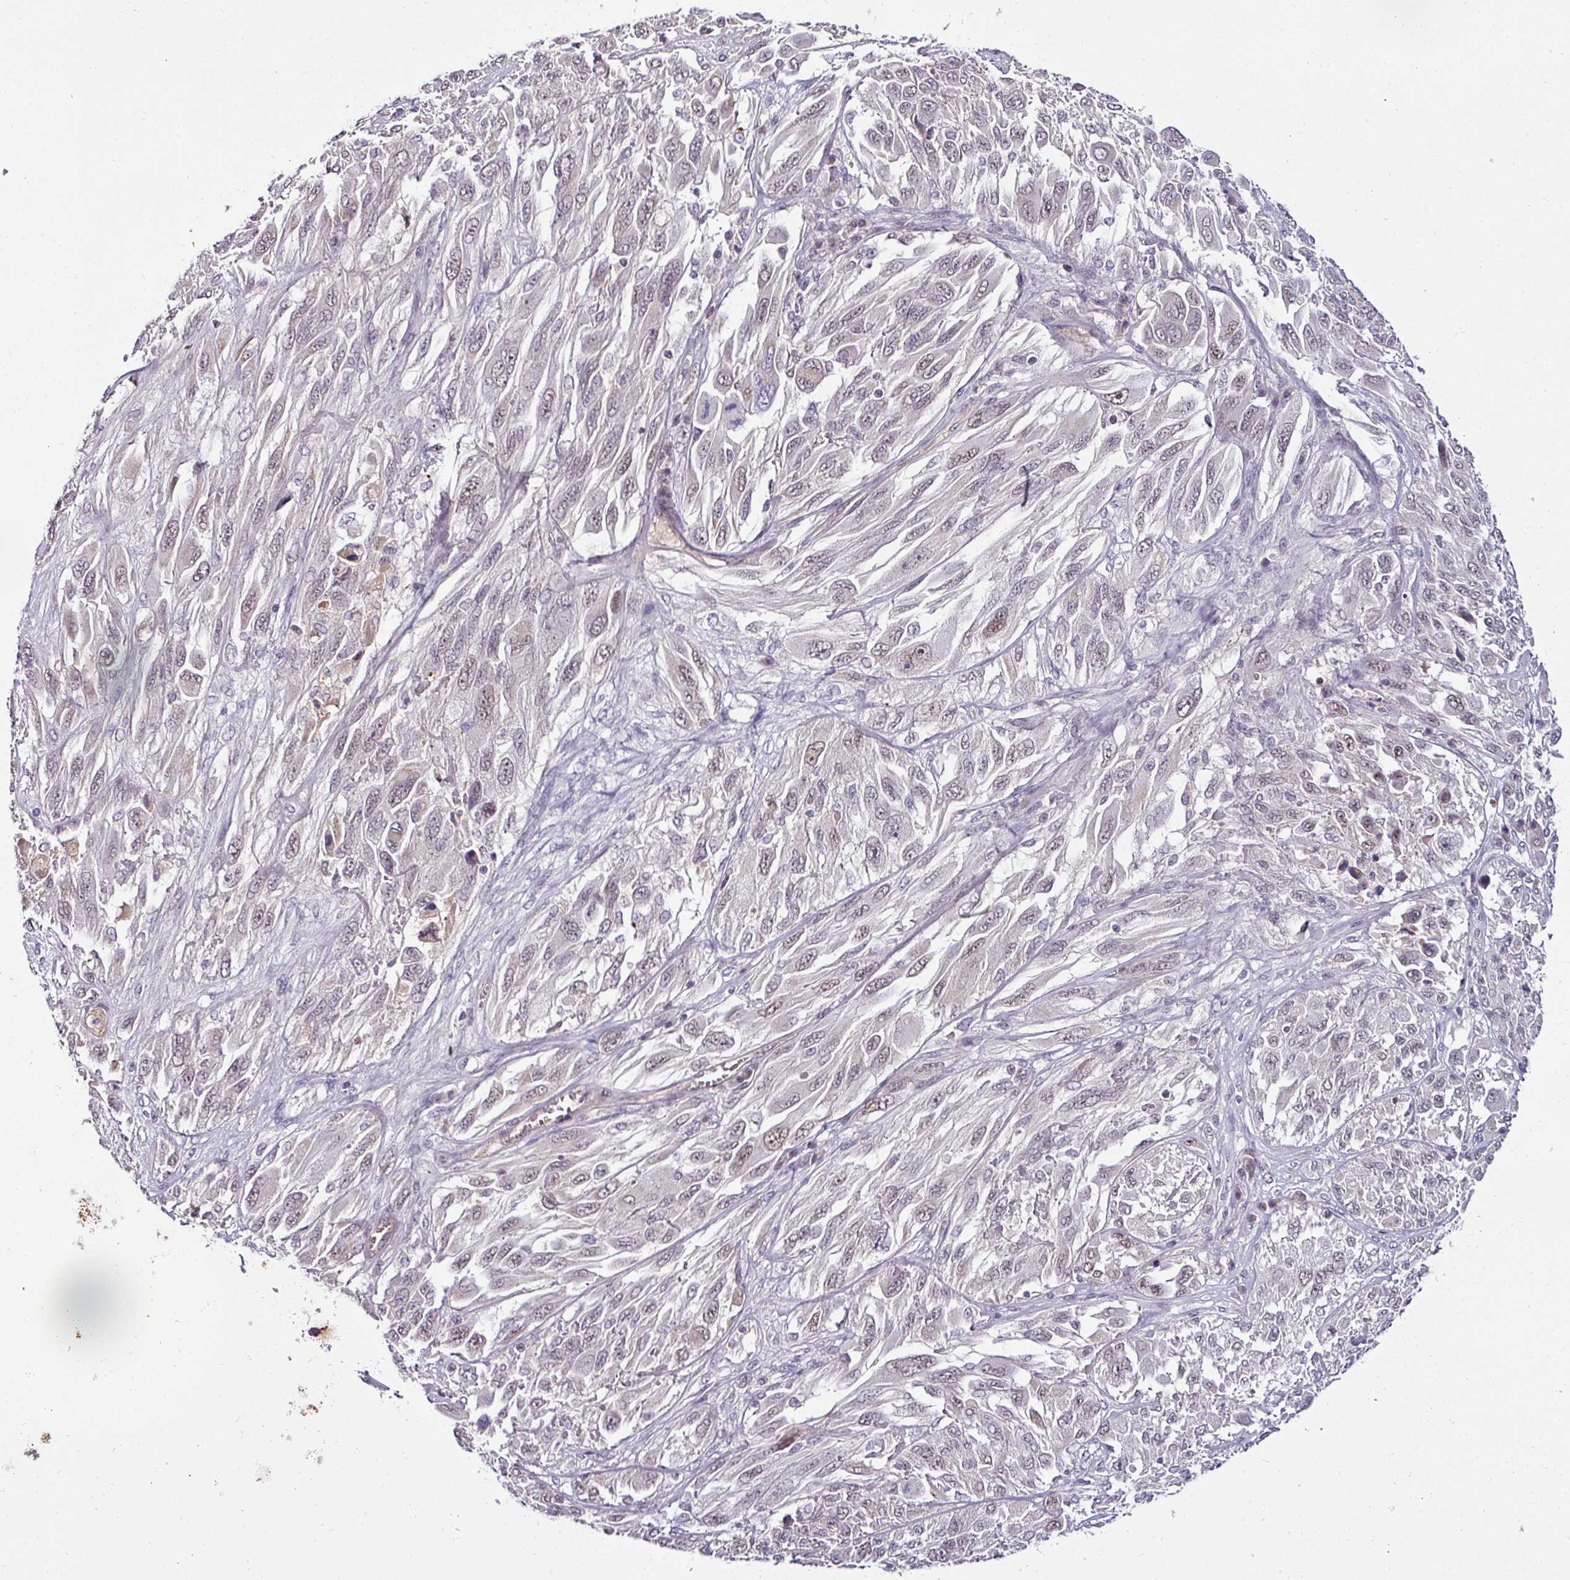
{"staining": {"intensity": "weak", "quantity": "<25%", "location": "nuclear"}, "tissue": "melanoma", "cell_type": "Tumor cells", "image_type": "cancer", "snomed": [{"axis": "morphology", "description": "Malignant melanoma, NOS"}, {"axis": "topography", "description": "Skin"}], "caption": "An immunohistochemistry histopathology image of malignant melanoma is shown. There is no staining in tumor cells of malignant melanoma.", "gene": "NAPSA", "patient": {"sex": "female", "age": 91}}